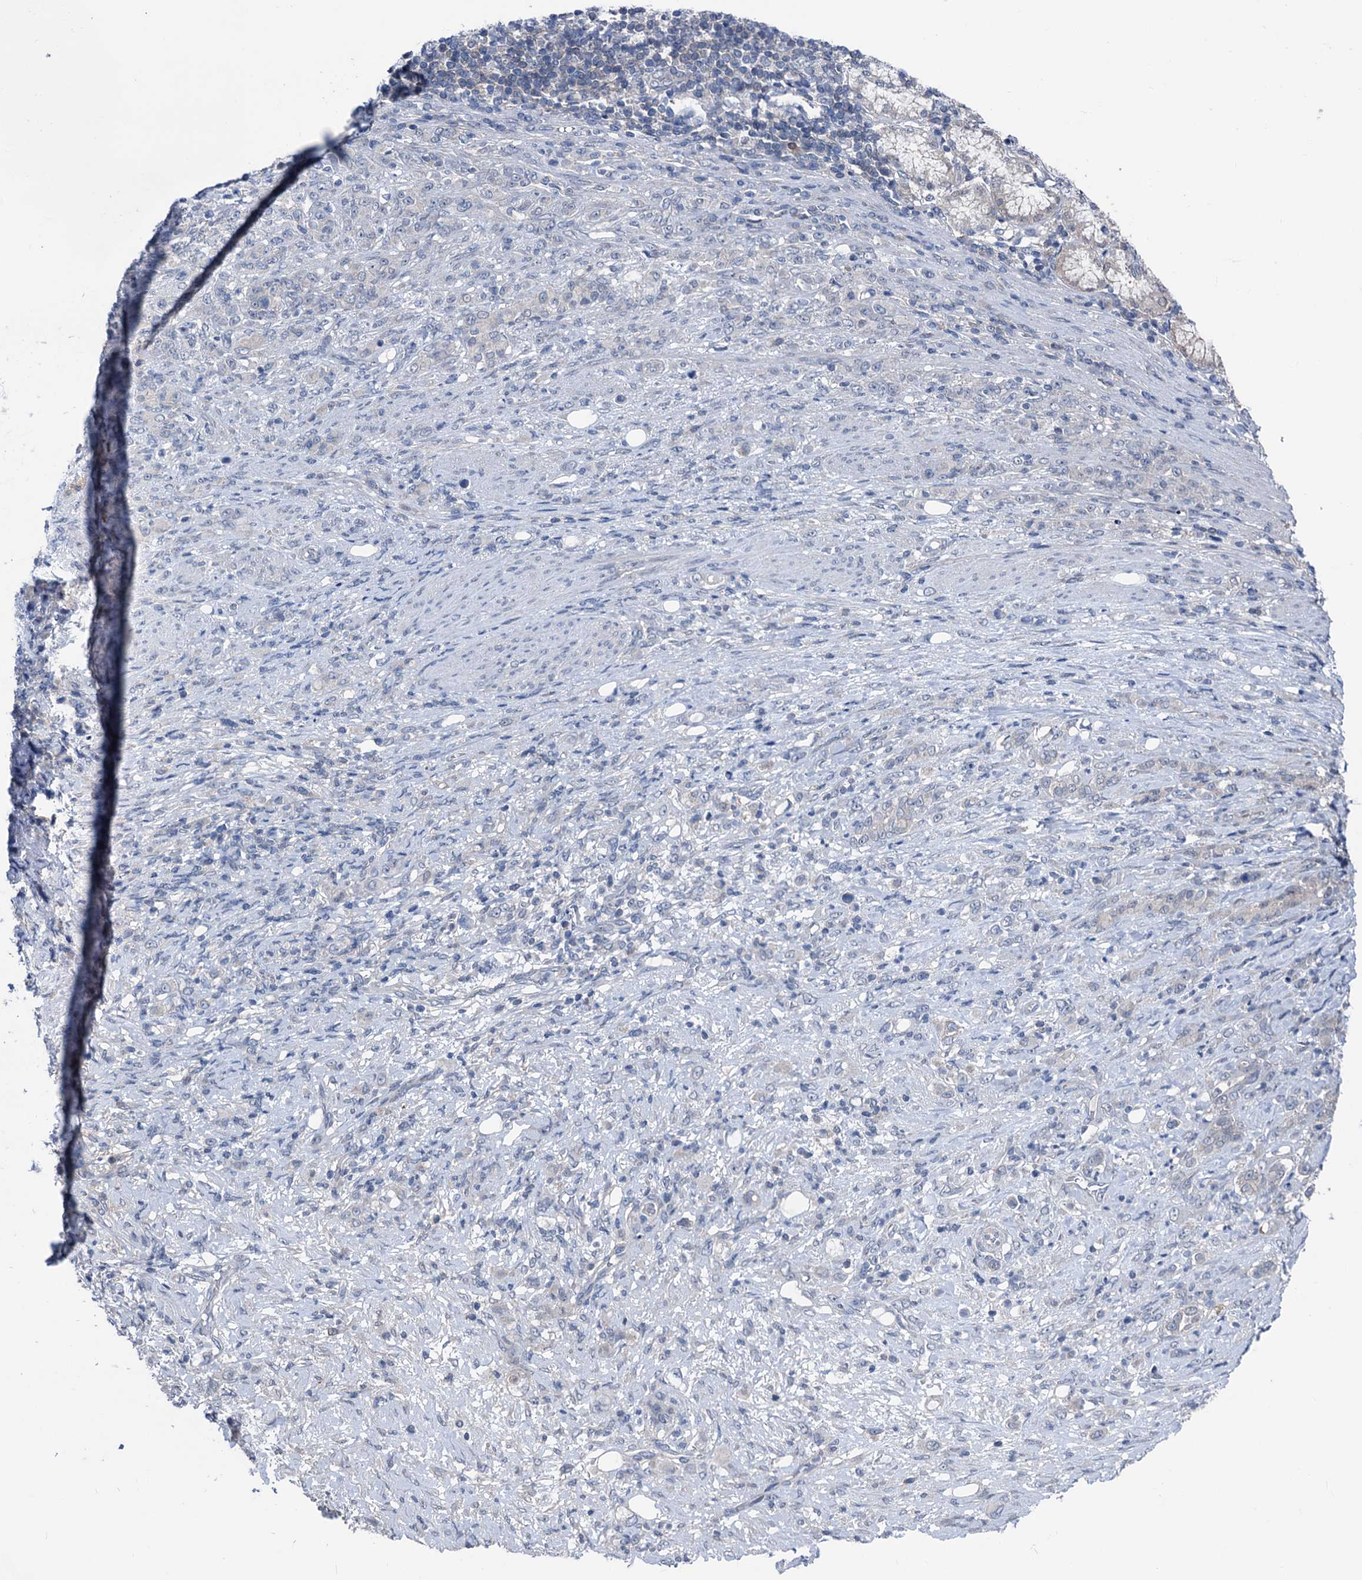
{"staining": {"intensity": "negative", "quantity": "none", "location": "none"}, "tissue": "stomach cancer", "cell_type": "Tumor cells", "image_type": "cancer", "snomed": [{"axis": "morphology", "description": "Adenocarcinoma, NOS"}, {"axis": "topography", "description": "Stomach"}], "caption": "The micrograph reveals no staining of tumor cells in adenocarcinoma (stomach).", "gene": "GLO1", "patient": {"sex": "female", "age": 79}}